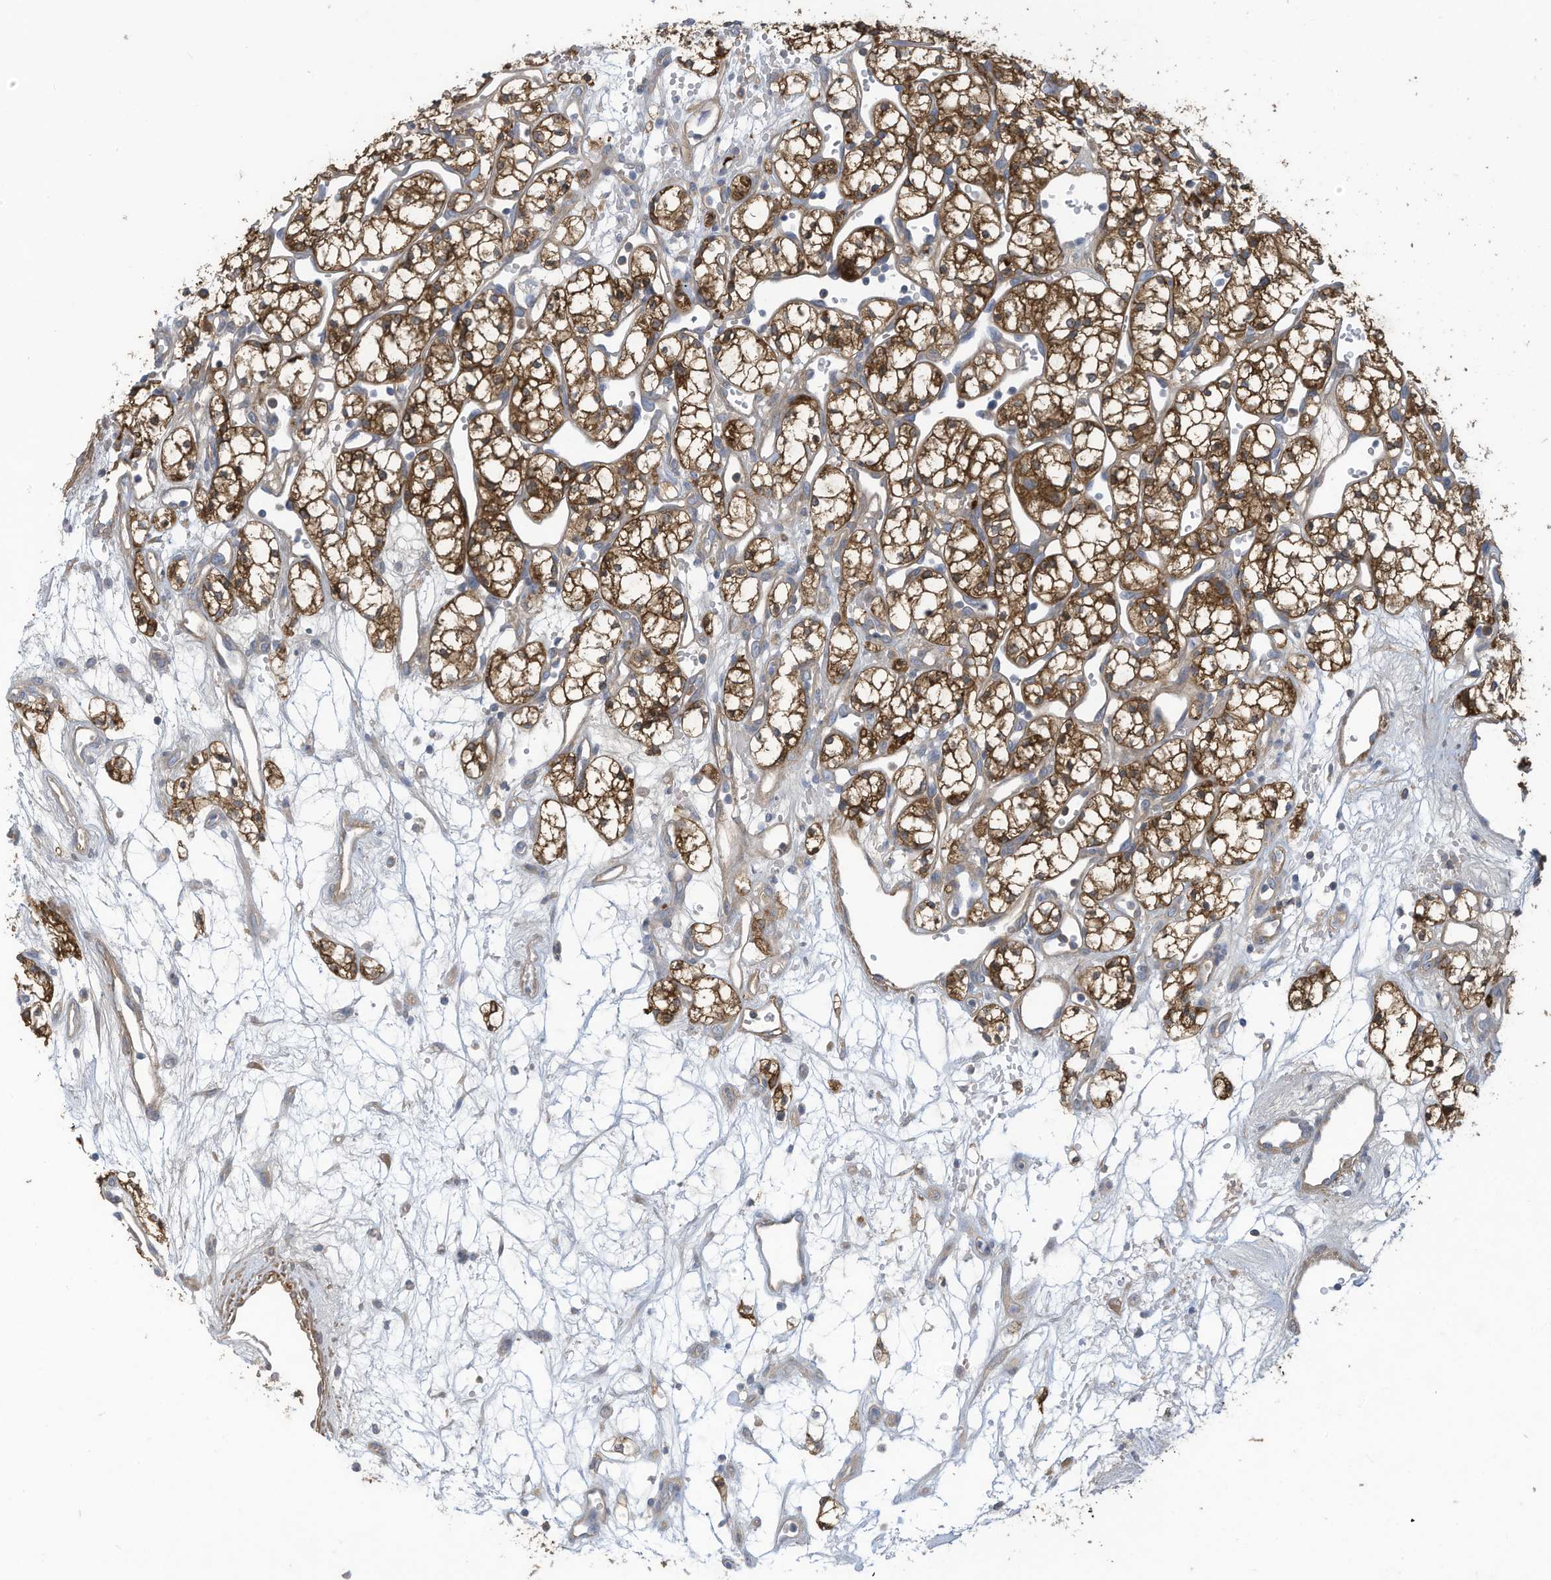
{"staining": {"intensity": "strong", "quantity": ">75%", "location": "cytoplasmic/membranous"}, "tissue": "renal cancer", "cell_type": "Tumor cells", "image_type": "cancer", "snomed": [{"axis": "morphology", "description": "Adenocarcinoma, NOS"}, {"axis": "topography", "description": "Kidney"}], "caption": "IHC (DAB) staining of adenocarcinoma (renal) demonstrates strong cytoplasmic/membranous protein positivity in approximately >75% of tumor cells.", "gene": "ADI1", "patient": {"sex": "male", "age": 59}}